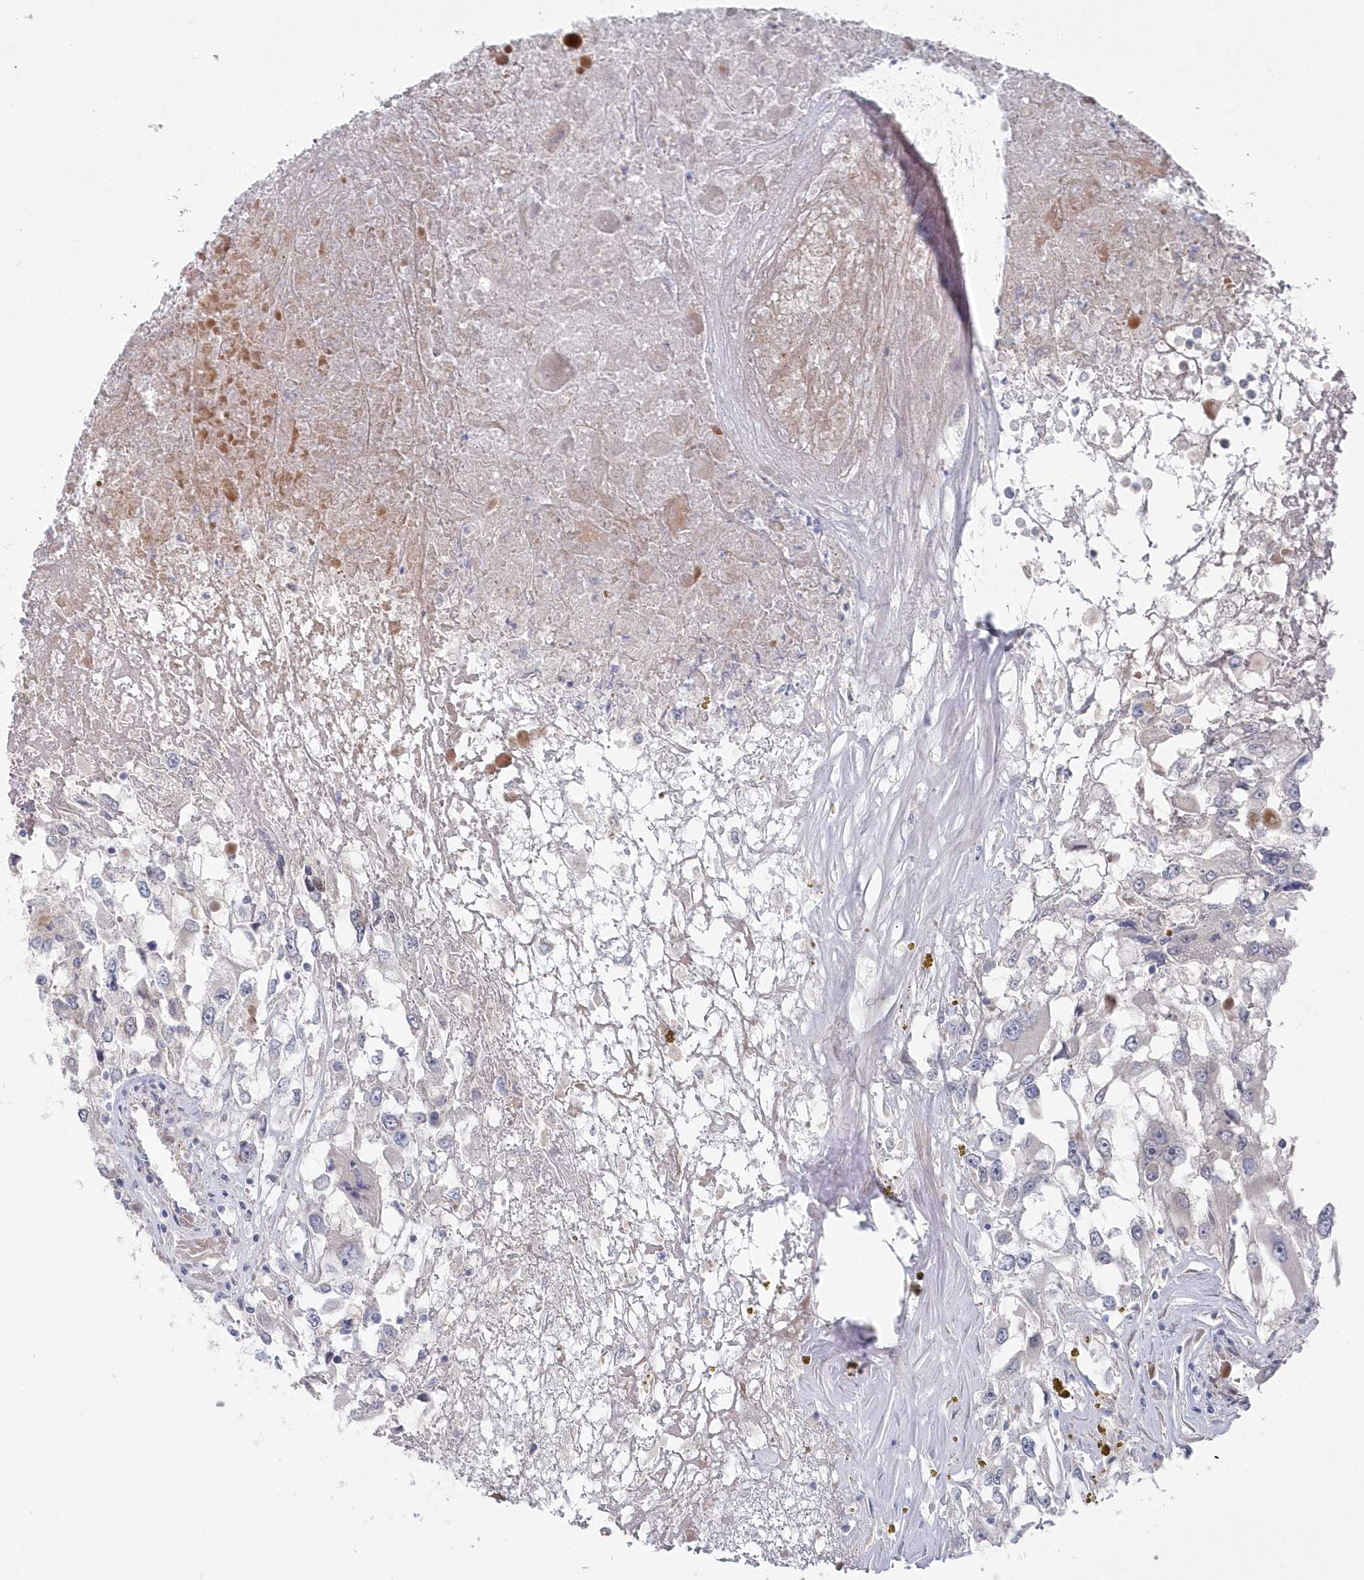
{"staining": {"intensity": "negative", "quantity": "none", "location": "none"}, "tissue": "renal cancer", "cell_type": "Tumor cells", "image_type": "cancer", "snomed": [{"axis": "morphology", "description": "Adenocarcinoma, NOS"}, {"axis": "topography", "description": "Kidney"}], "caption": "An image of human renal cancer is negative for staining in tumor cells.", "gene": "KIAA1586", "patient": {"sex": "female", "age": 52}}